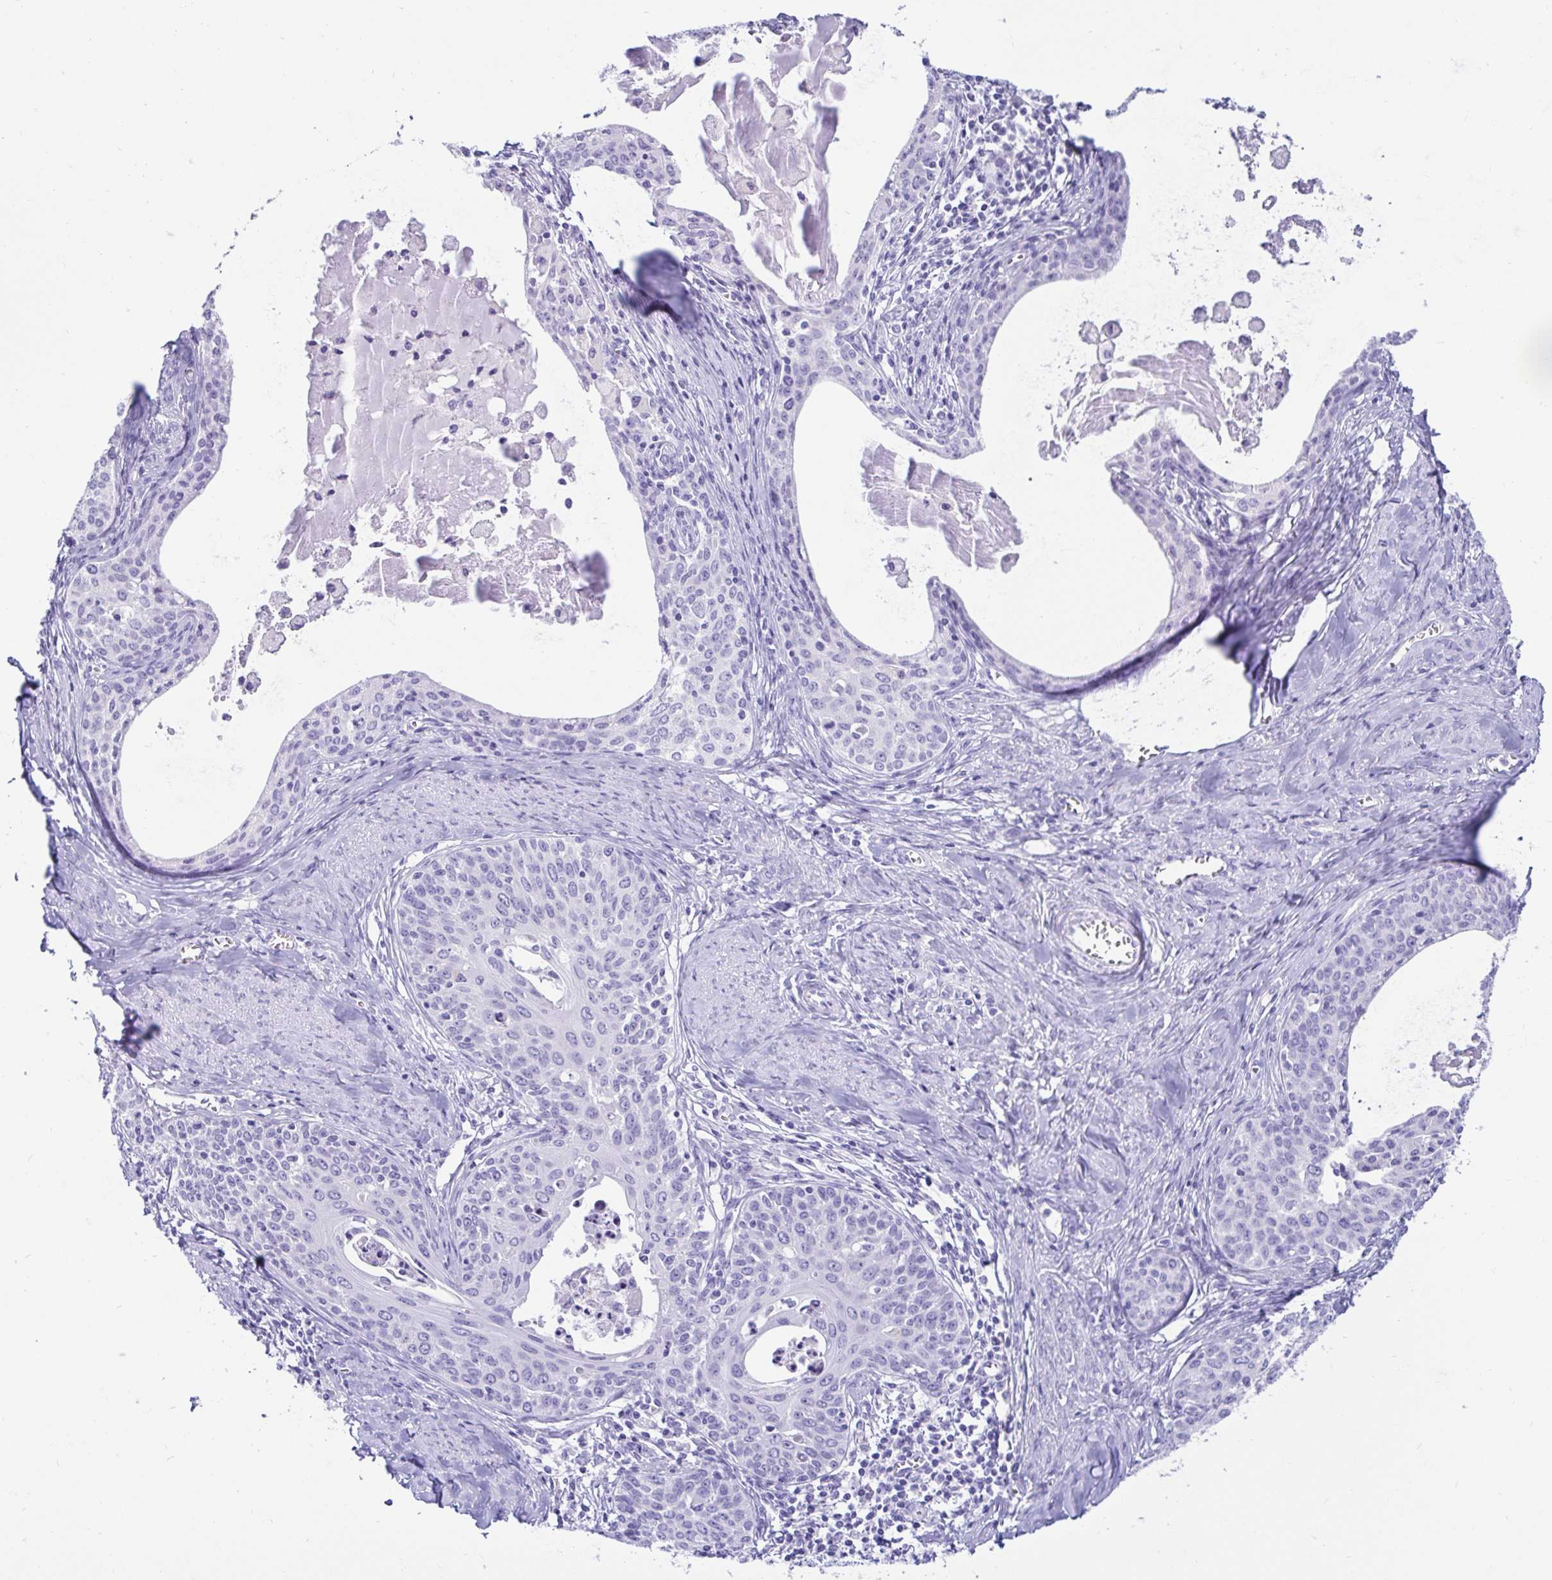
{"staining": {"intensity": "negative", "quantity": "none", "location": "none"}, "tissue": "cervical cancer", "cell_type": "Tumor cells", "image_type": "cancer", "snomed": [{"axis": "morphology", "description": "Squamous cell carcinoma, NOS"}, {"axis": "morphology", "description": "Adenocarcinoma, NOS"}, {"axis": "topography", "description": "Cervix"}], "caption": "Human cervical squamous cell carcinoma stained for a protein using immunohistochemistry reveals no staining in tumor cells.", "gene": "ZPBP2", "patient": {"sex": "female", "age": 52}}